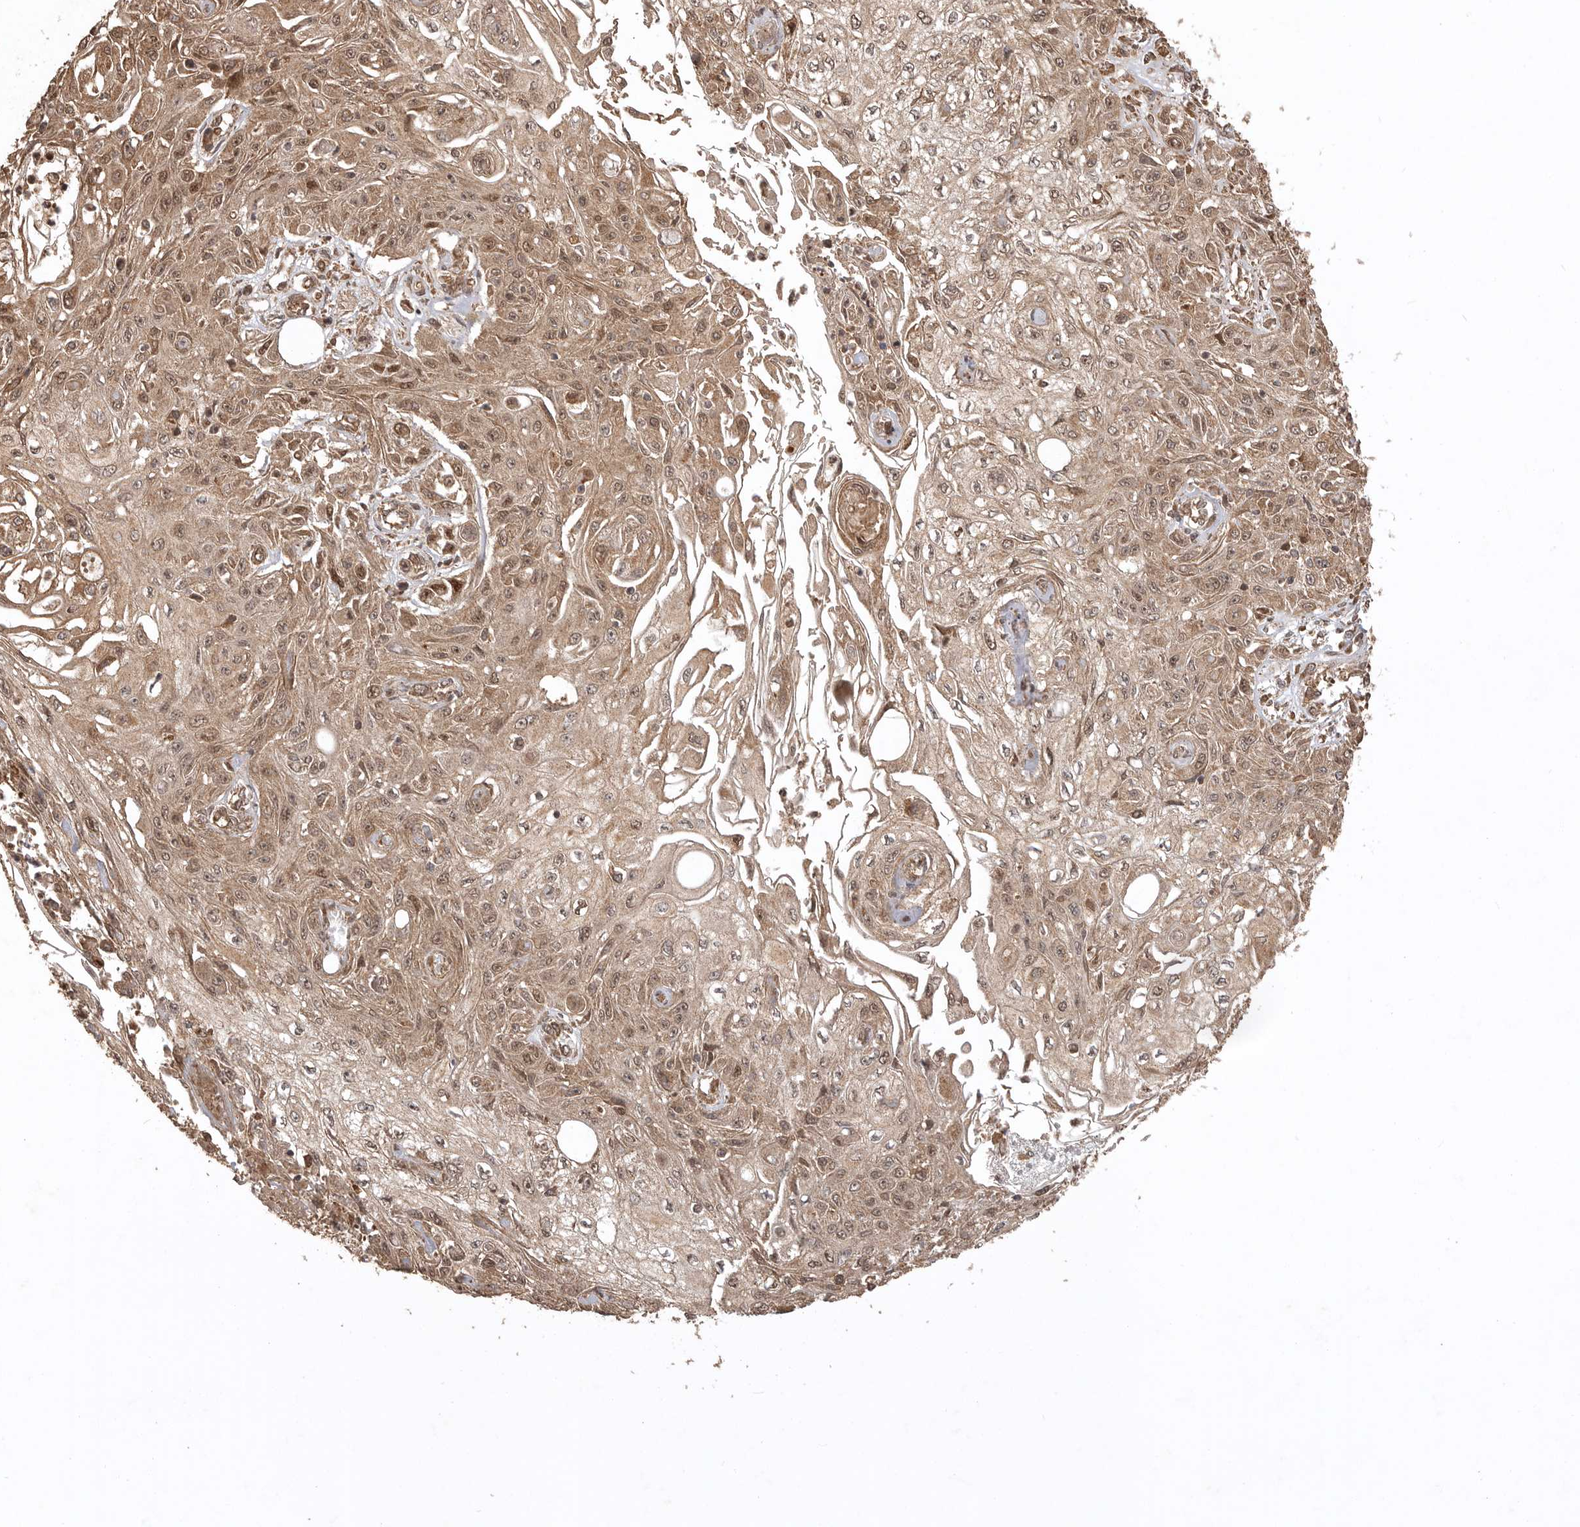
{"staining": {"intensity": "moderate", "quantity": ">75%", "location": "cytoplasmic/membranous,nuclear"}, "tissue": "skin cancer", "cell_type": "Tumor cells", "image_type": "cancer", "snomed": [{"axis": "morphology", "description": "Squamous cell carcinoma, NOS"}, {"axis": "morphology", "description": "Squamous cell carcinoma, metastatic, NOS"}, {"axis": "topography", "description": "Skin"}, {"axis": "topography", "description": "Lymph node"}], "caption": "Skin squamous cell carcinoma was stained to show a protein in brown. There is medium levels of moderate cytoplasmic/membranous and nuclear positivity in about >75% of tumor cells.", "gene": "BOC", "patient": {"sex": "male", "age": 75}}